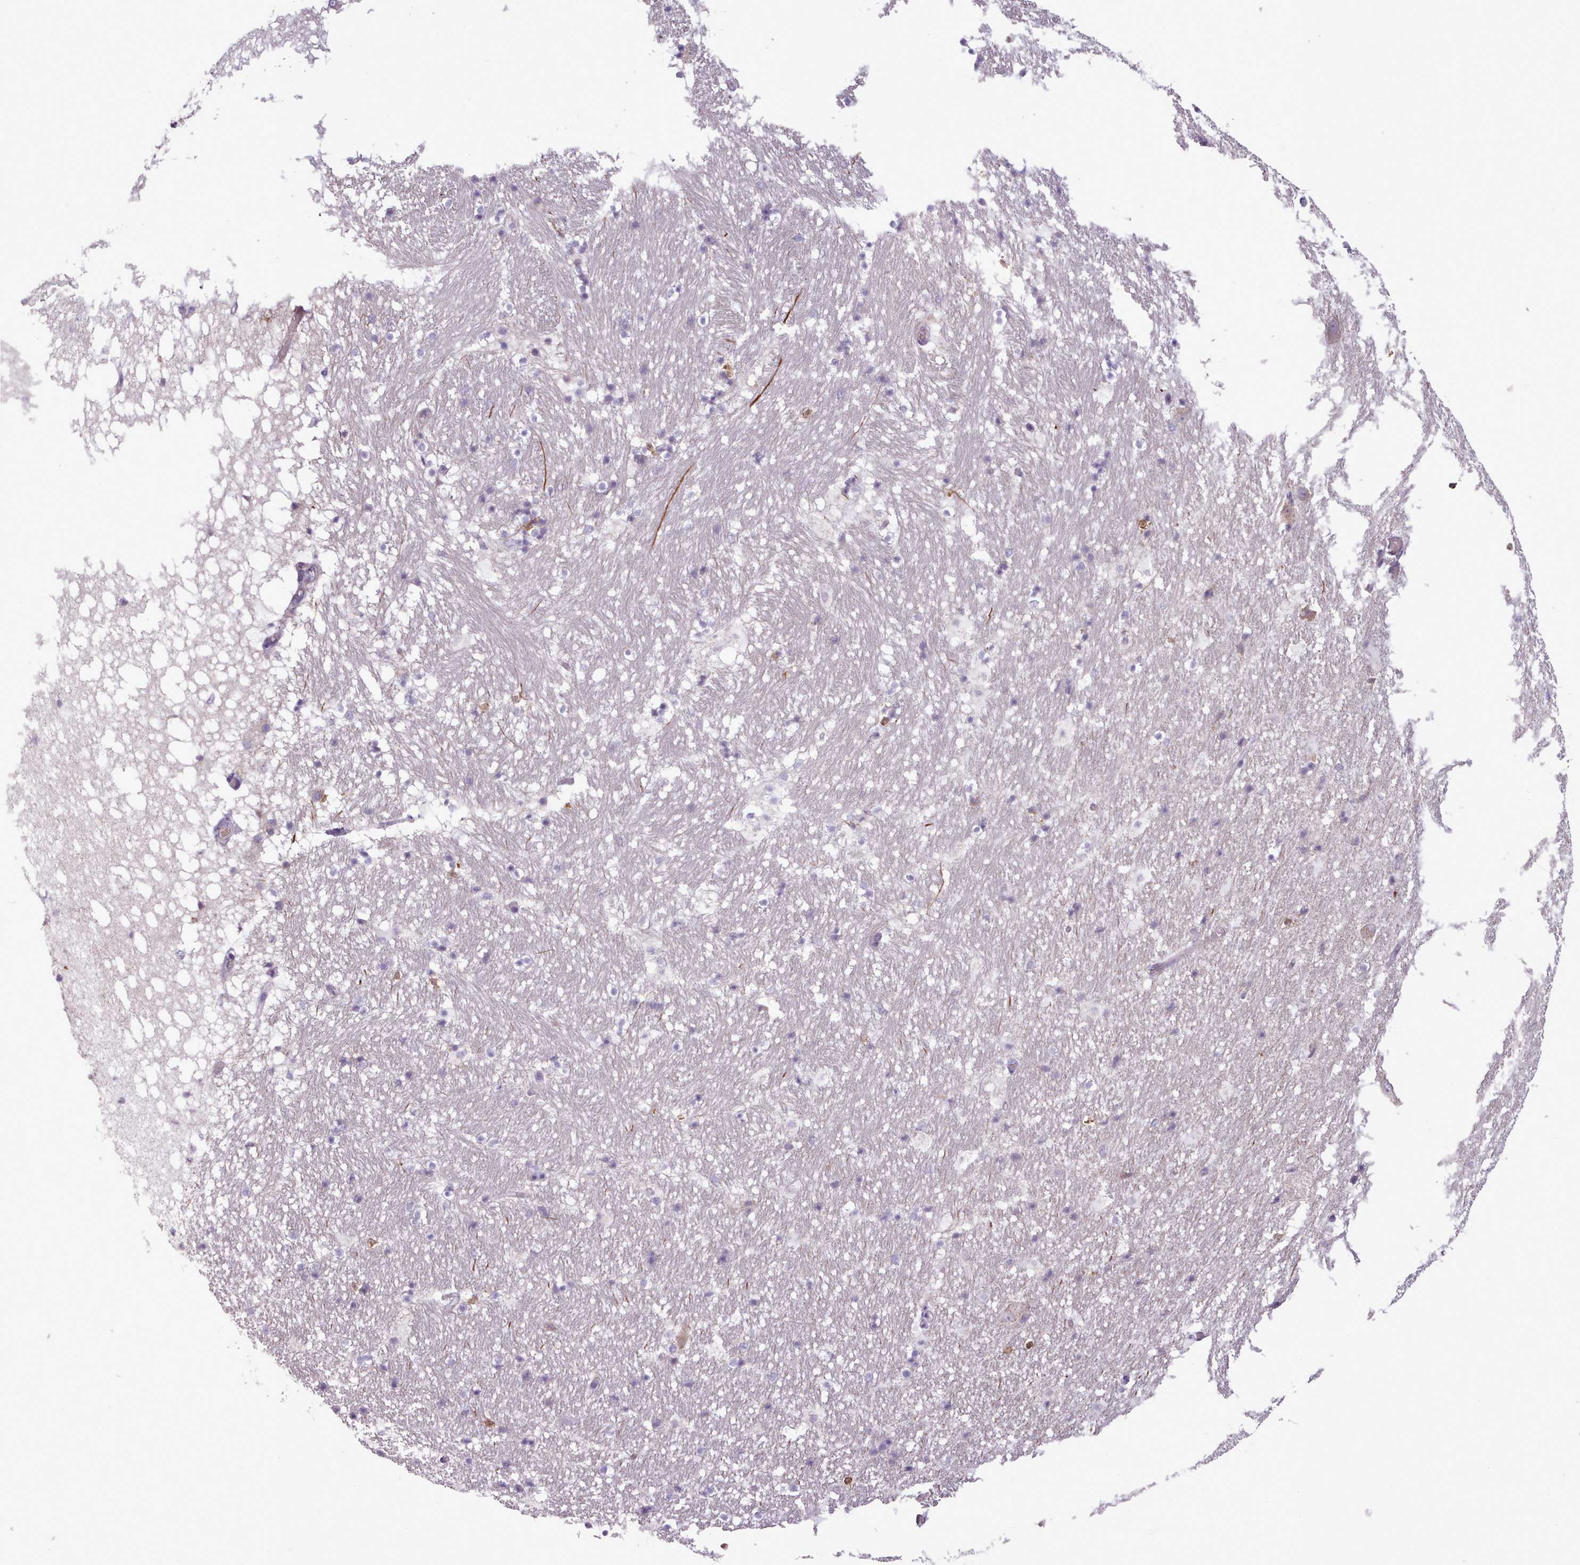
{"staining": {"intensity": "negative", "quantity": "none", "location": "none"}, "tissue": "hippocampus", "cell_type": "Glial cells", "image_type": "normal", "snomed": [{"axis": "morphology", "description": "Normal tissue, NOS"}, {"axis": "topography", "description": "Hippocampus"}], "caption": "This is a photomicrograph of IHC staining of benign hippocampus, which shows no expression in glial cells.", "gene": "AVL9", "patient": {"sex": "male", "age": 37}}